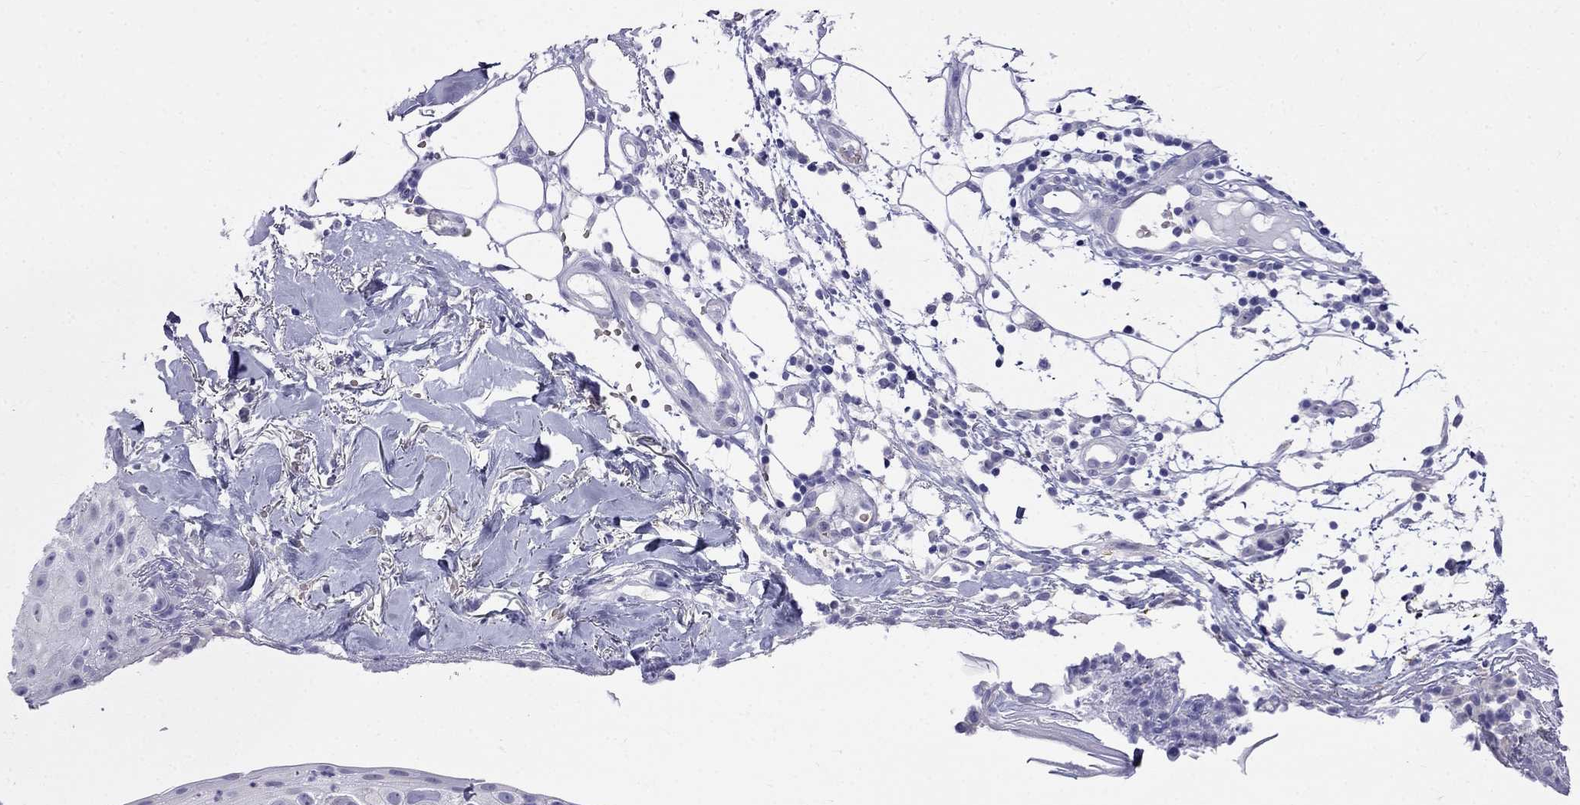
{"staining": {"intensity": "negative", "quantity": "none", "location": "none"}, "tissue": "skin cancer", "cell_type": "Tumor cells", "image_type": "cancer", "snomed": [{"axis": "morphology", "description": "Squamous cell carcinoma, NOS"}, {"axis": "topography", "description": "Skin"}], "caption": "DAB (3,3'-diaminobenzidine) immunohistochemical staining of skin cancer exhibits no significant positivity in tumor cells.", "gene": "MGP", "patient": {"sex": "male", "age": 71}}